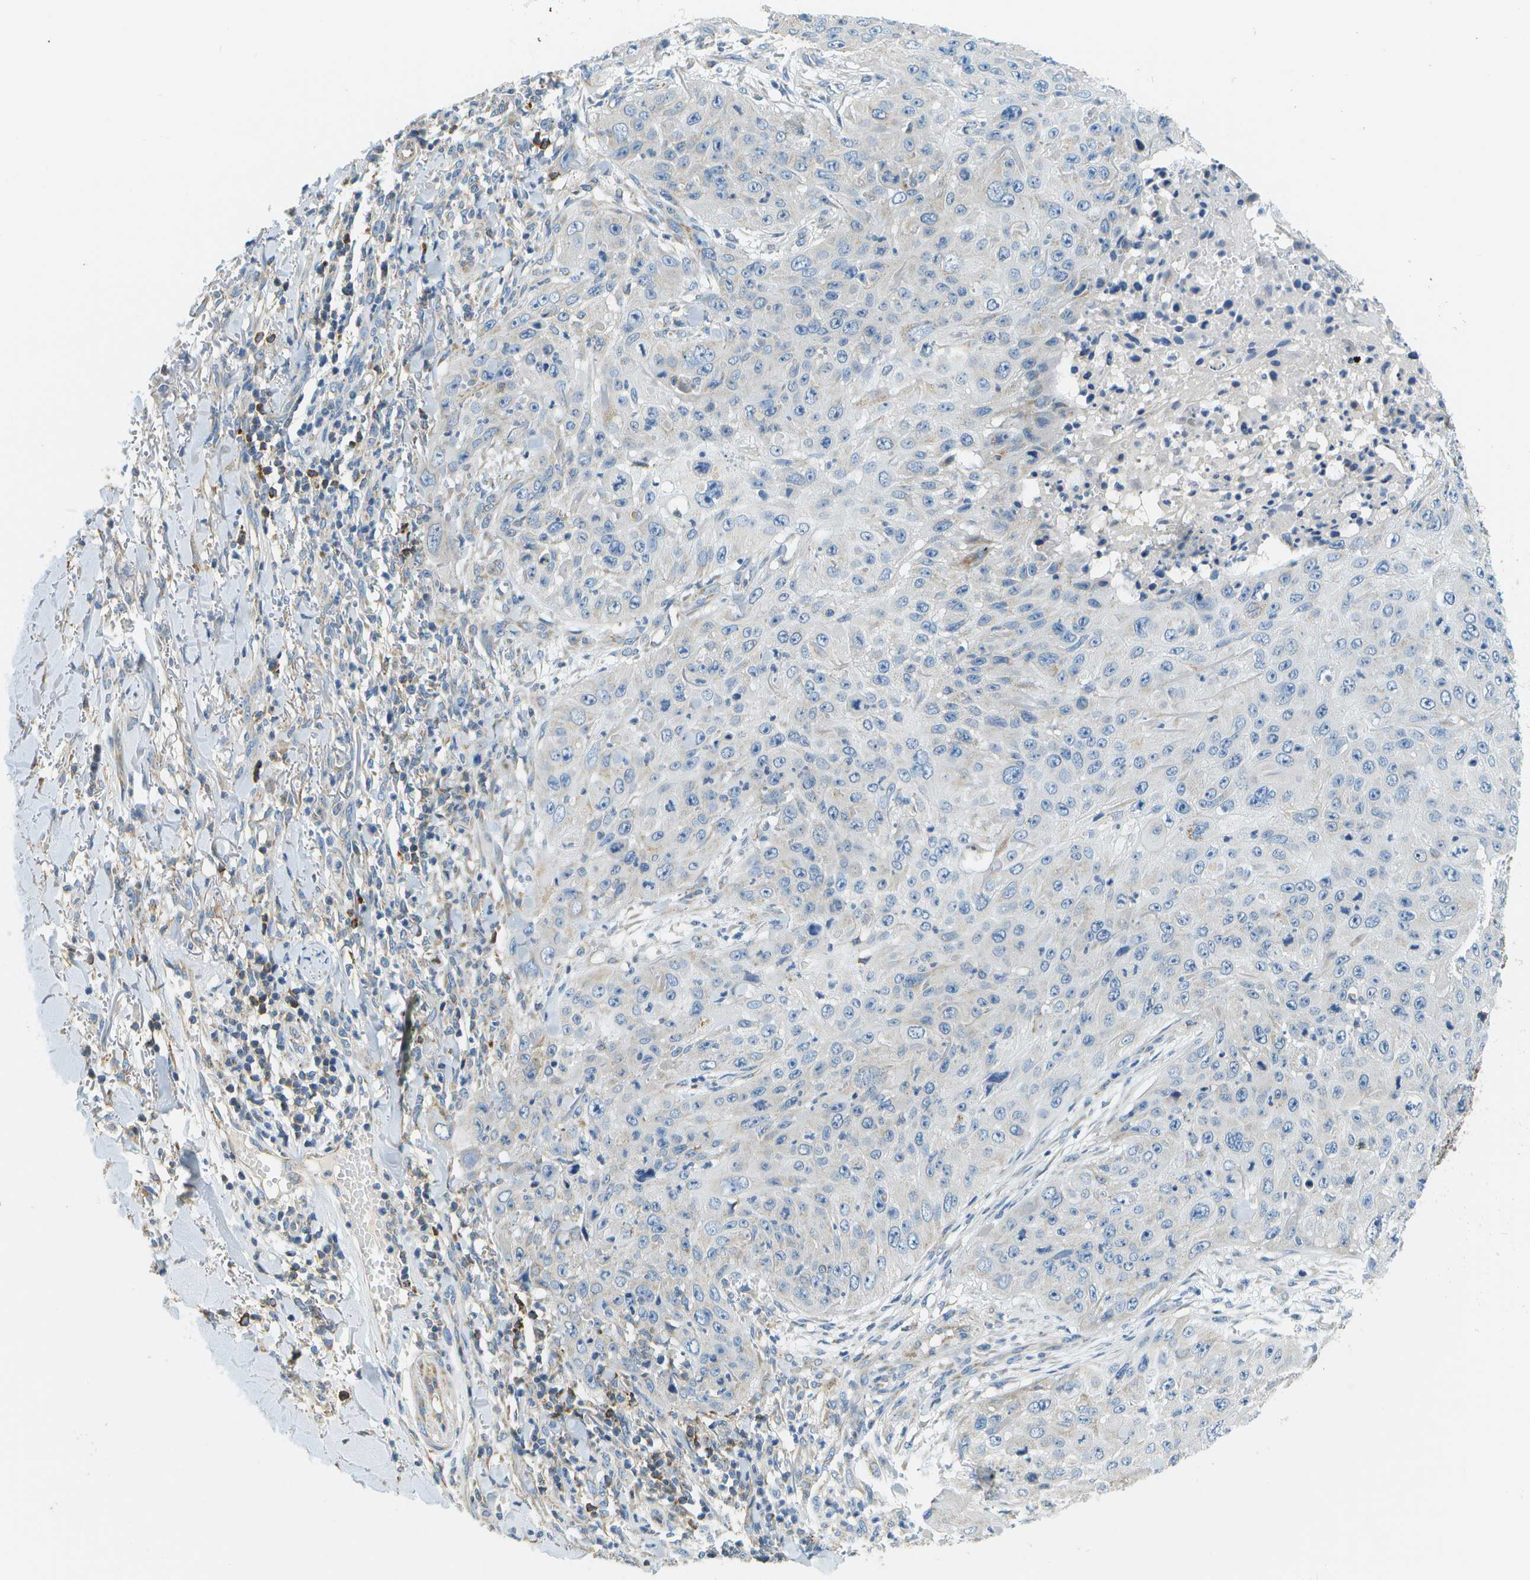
{"staining": {"intensity": "negative", "quantity": "none", "location": "none"}, "tissue": "skin cancer", "cell_type": "Tumor cells", "image_type": "cancer", "snomed": [{"axis": "morphology", "description": "Squamous cell carcinoma, NOS"}, {"axis": "topography", "description": "Skin"}], "caption": "The image shows no significant positivity in tumor cells of skin cancer.", "gene": "PTGIS", "patient": {"sex": "female", "age": 80}}